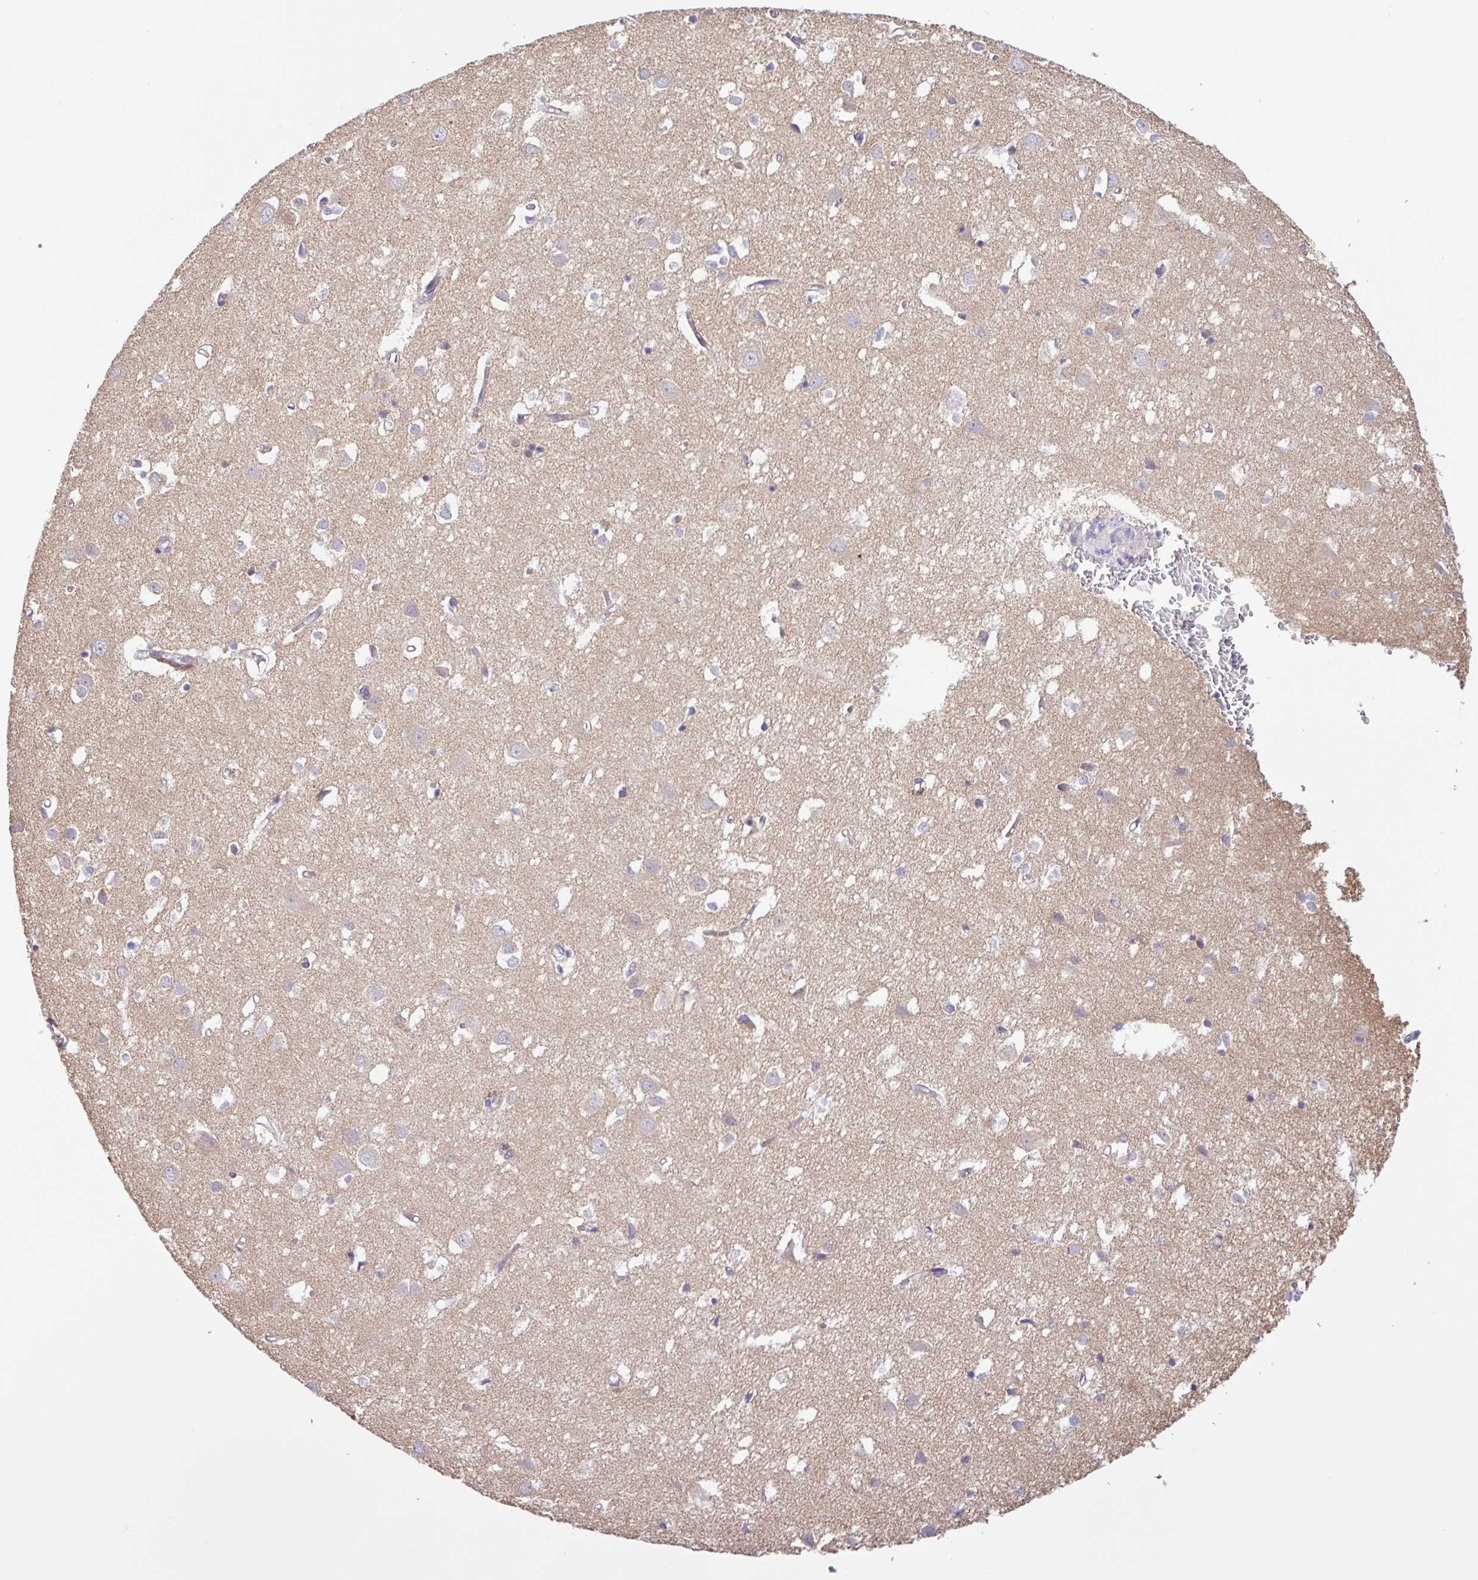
{"staining": {"intensity": "negative", "quantity": "none", "location": "none"}, "tissue": "cerebral cortex", "cell_type": "Endothelial cells", "image_type": "normal", "snomed": [{"axis": "morphology", "description": "Normal tissue, NOS"}, {"axis": "topography", "description": "Cerebral cortex"}], "caption": "Photomicrograph shows no significant protein positivity in endothelial cells of benign cerebral cortex. (IHC, brightfield microscopy, high magnification).", "gene": "SFTPB", "patient": {"sex": "male", "age": 70}}